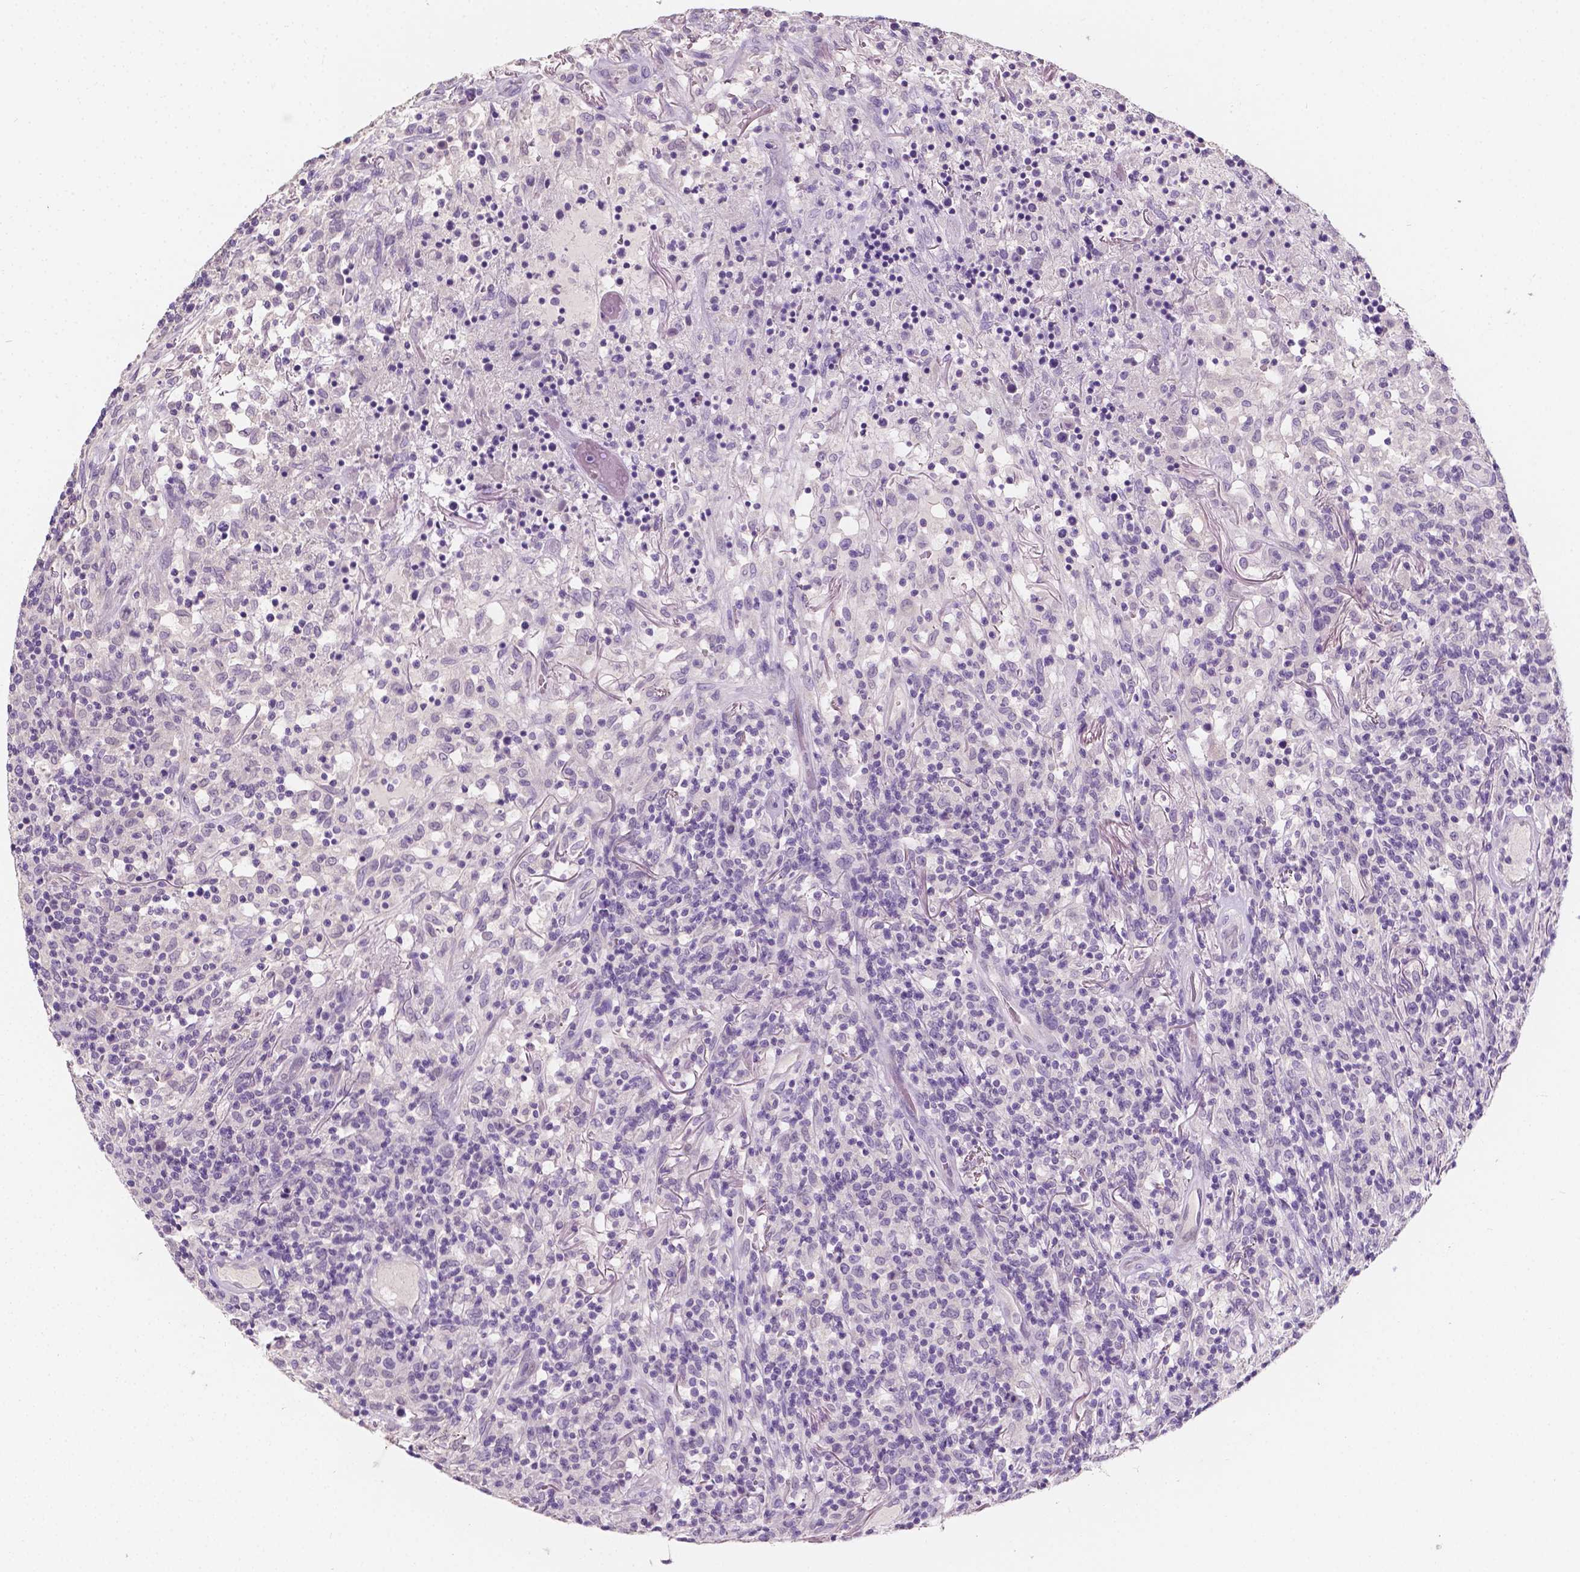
{"staining": {"intensity": "negative", "quantity": "none", "location": "none"}, "tissue": "lymphoma", "cell_type": "Tumor cells", "image_type": "cancer", "snomed": [{"axis": "morphology", "description": "Malignant lymphoma, non-Hodgkin's type, High grade"}, {"axis": "topography", "description": "Lung"}], "caption": "Immunohistochemistry image of neoplastic tissue: human malignant lymphoma, non-Hodgkin's type (high-grade) stained with DAB (3,3'-diaminobenzidine) demonstrates no significant protein staining in tumor cells.", "gene": "TAL1", "patient": {"sex": "male", "age": 79}}